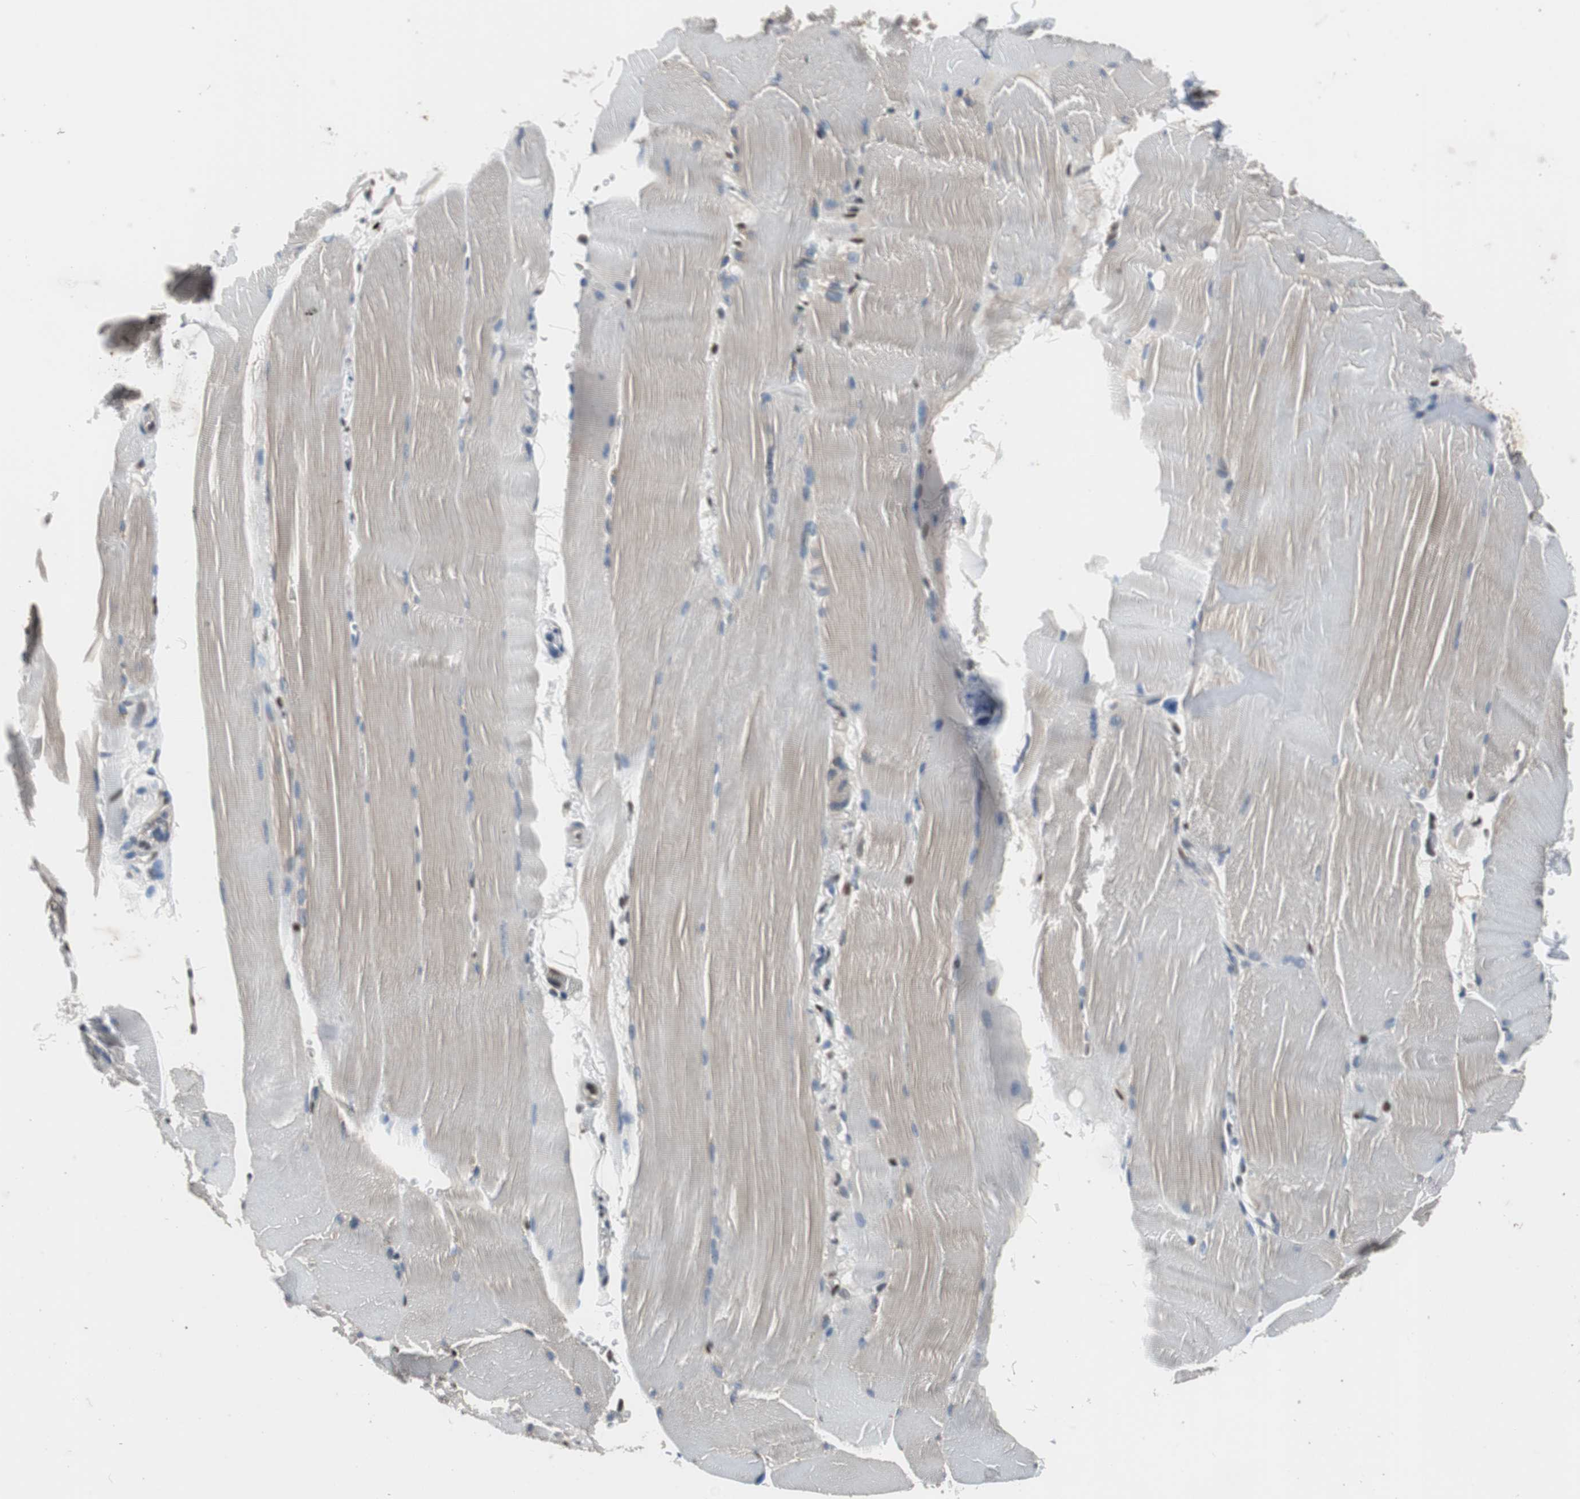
{"staining": {"intensity": "weak", "quantity": "<25%", "location": "cytoplasmic/membranous"}, "tissue": "skeletal muscle", "cell_type": "Myocytes", "image_type": "normal", "snomed": [{"axis": "morphology", "description": "Normal tissue, NOS"}, {"axis": "topography", "description": "Skin"}, {"axis": "topography", "description": "Skeletal muscle"}], "caption": "Human skeletal muscle stained for a protein using IHC exhibits no positivity in myocytes.", "gene": "PML", "patient": {"sex": "male", "age": 83}}